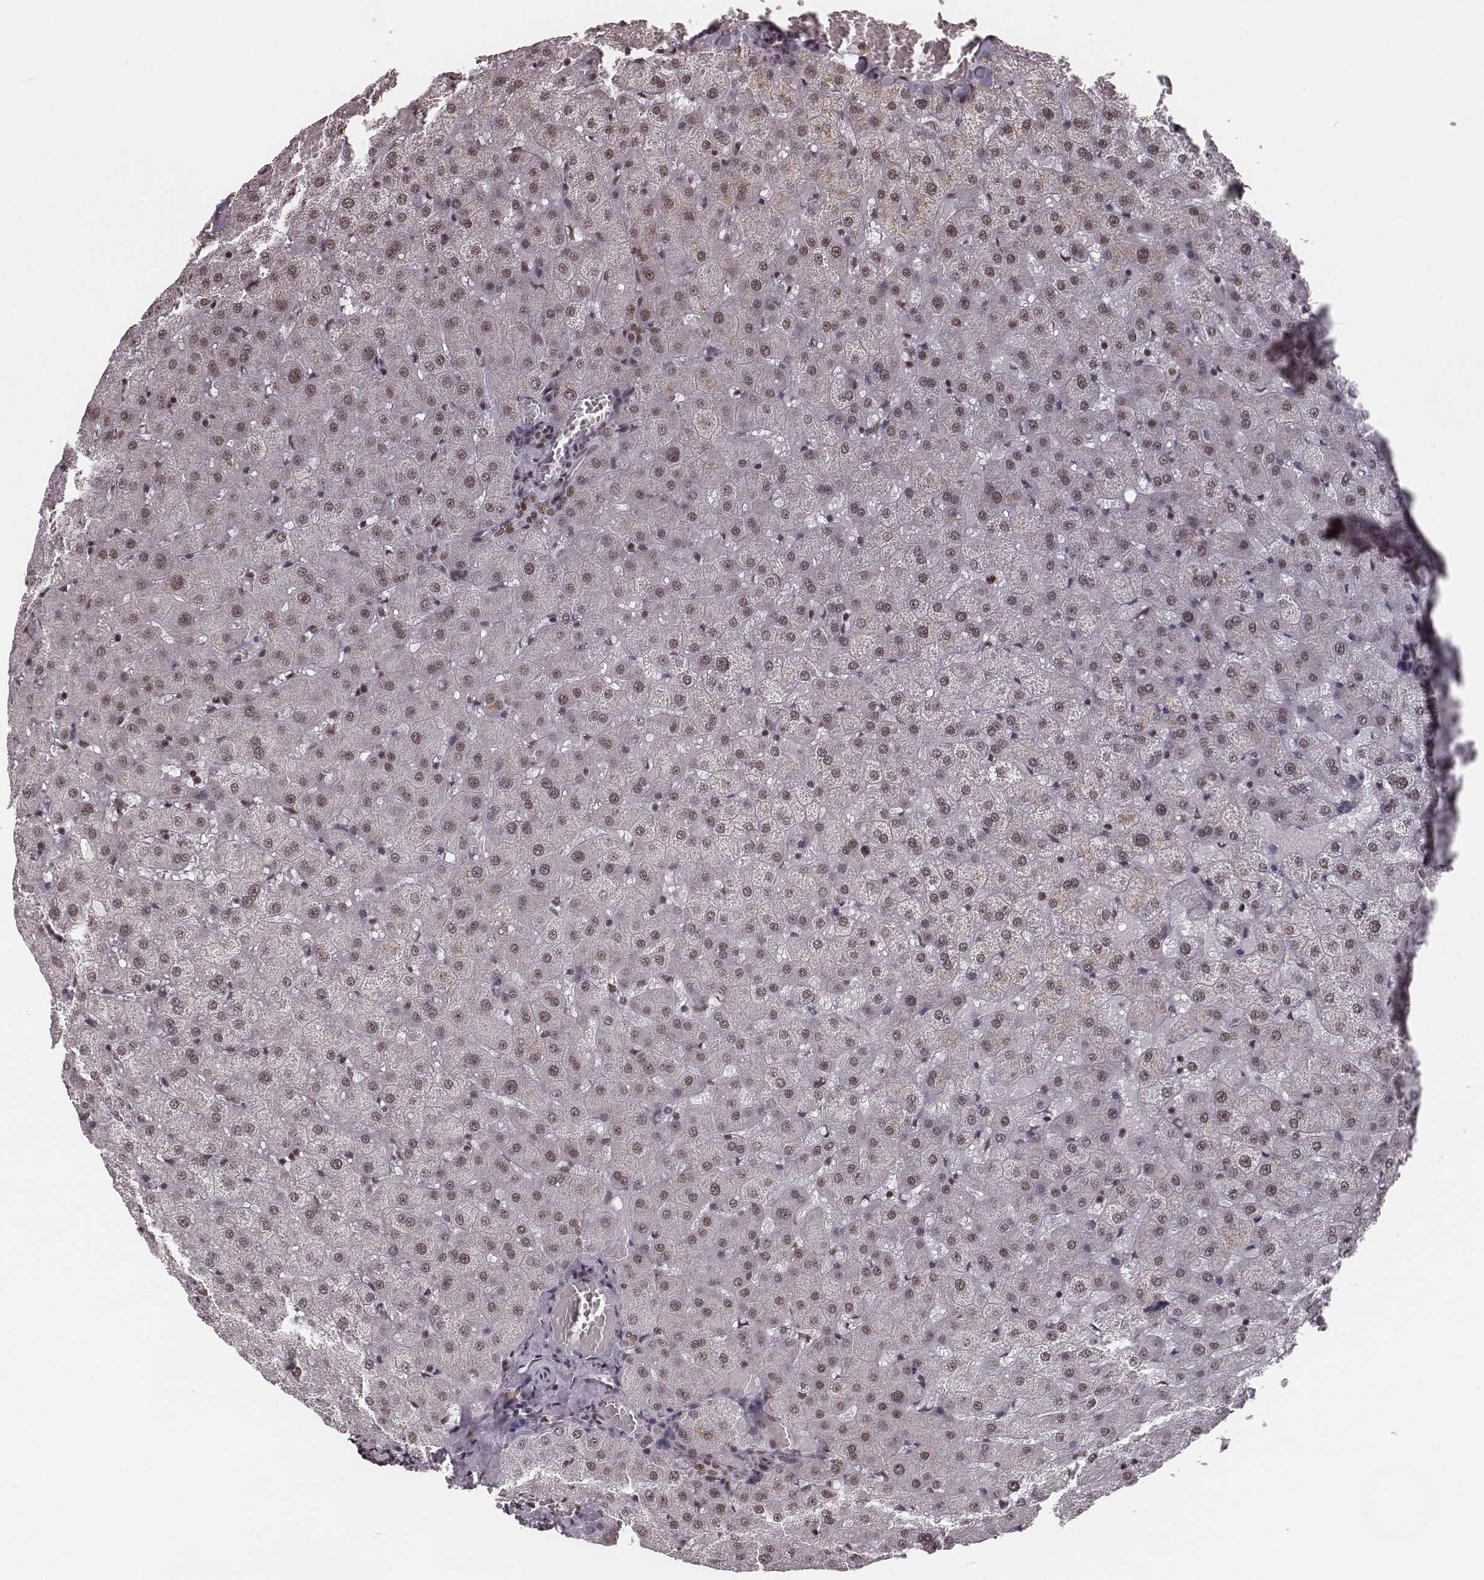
{"staining": {"intensity": "moderate", "quantity": ">75%", "location": "nuclear"}, "tissue": "liver", "cell_type": "Cholangiocytes", "image_type": "normal", "snomed": [{"axis": "morphology", "description": "Normal tissue, NOS"}, {"axis": "topography", "description": "Liver"}], "caption": "Immunohistochemical staining of unremarkable liver displays >75% levels of moderate nuclear protein expression in about >75% of cholangiocytes. (DAB (3,3'-diaminobenzidine) IHC, brown staining for protein, blue staining for nuclei).", "gene": "LUC7L", "patient": {"sex": "female", "age": 50}}